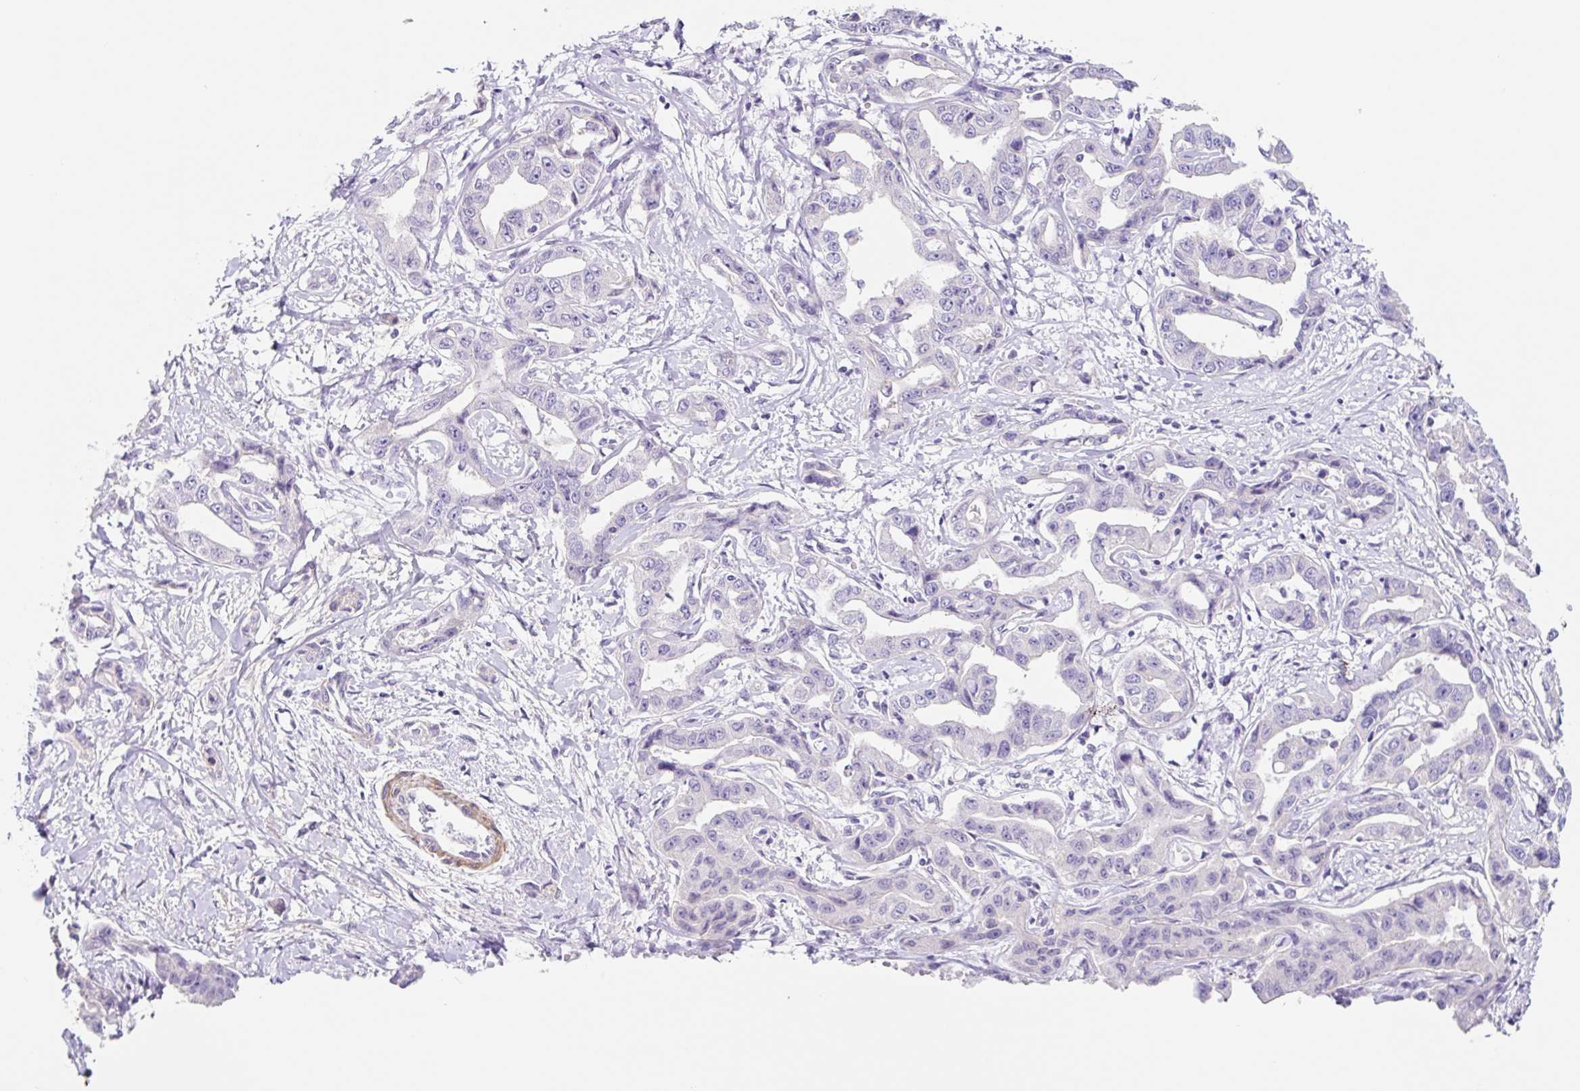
{"staining": {"intensity": "negative", "quantity": "none", "location": "none"}, "tissue": "liver cancer", "cell_type": "Tumor cells", "image_type": "cancer", "snomed": [{"axis": "morphology", "description": "Cholangiocarcinoma"}, {"axis": "topography", "description": "Liver"}], "caption": "The immunohistochemistry micrograph has no significant positivity in tumor cells of cholangiocarcinoma (liver) tissue. Nuclei are stained in blue.", "gene": "DCAF17", "patient": {"sex": "male", "age": 59}}